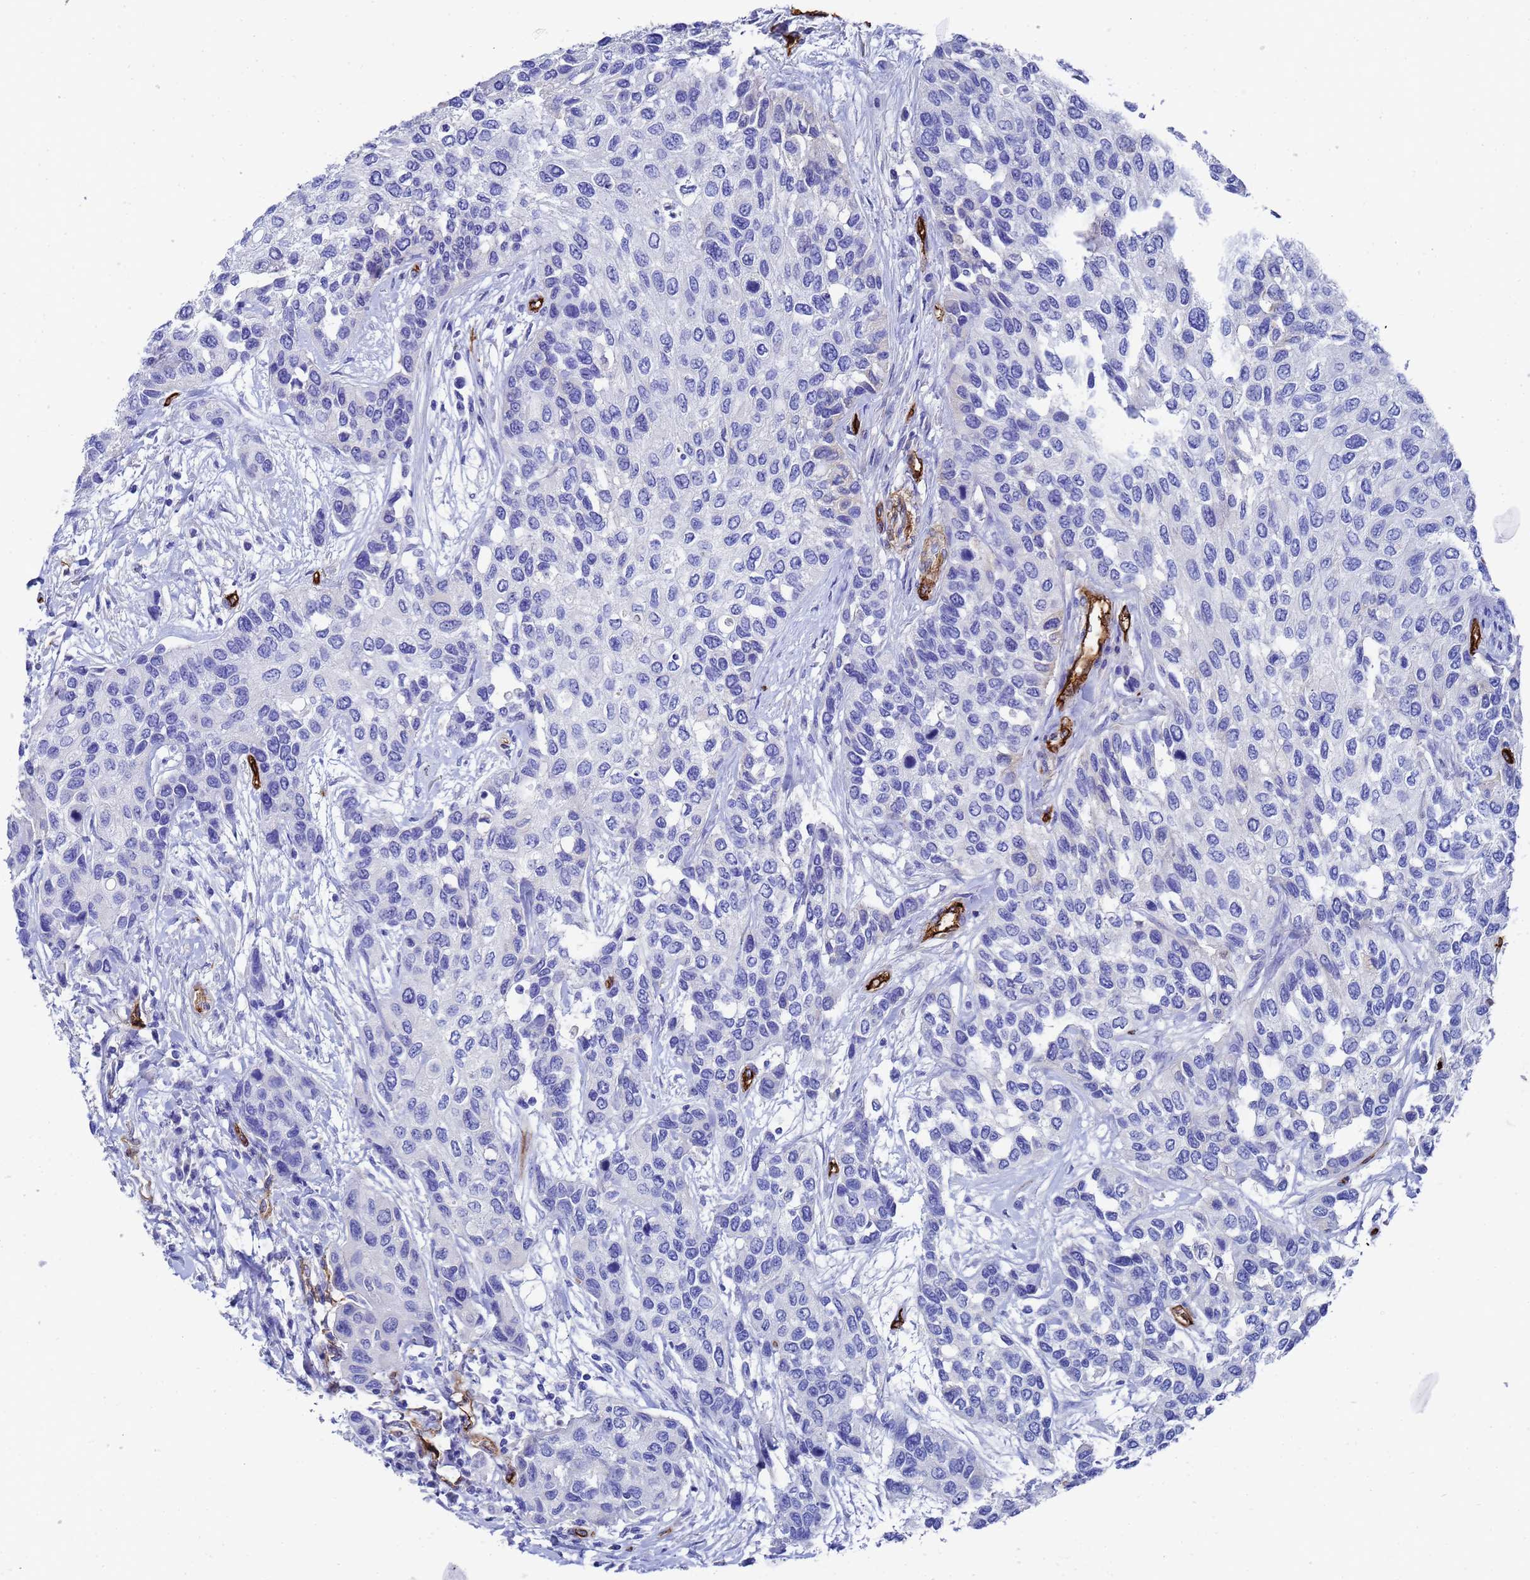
{"staining": {"intensity": "negative", "quantity": "none", "location": "none"}, "tissue": "urothelial cancer", "cell_type": "Tumor cells", "image_type": "cancer", "snomed": [{"axis": "morphology", "description": "Normal tissue, NOS"}, {"axis": "morphology", "description": "Urothelial carcinoma, High grade"}, {"axis": "topography", "description": "Vascular tissue"}, {"axis": "topography", "description": "Urinary bladder"}], "caption": "Tumor cells show no significant staining in high-grade urothelial carcinoma.", "gene": "ADIPOQ", "patient": {"sex": "female", "age": 56}}